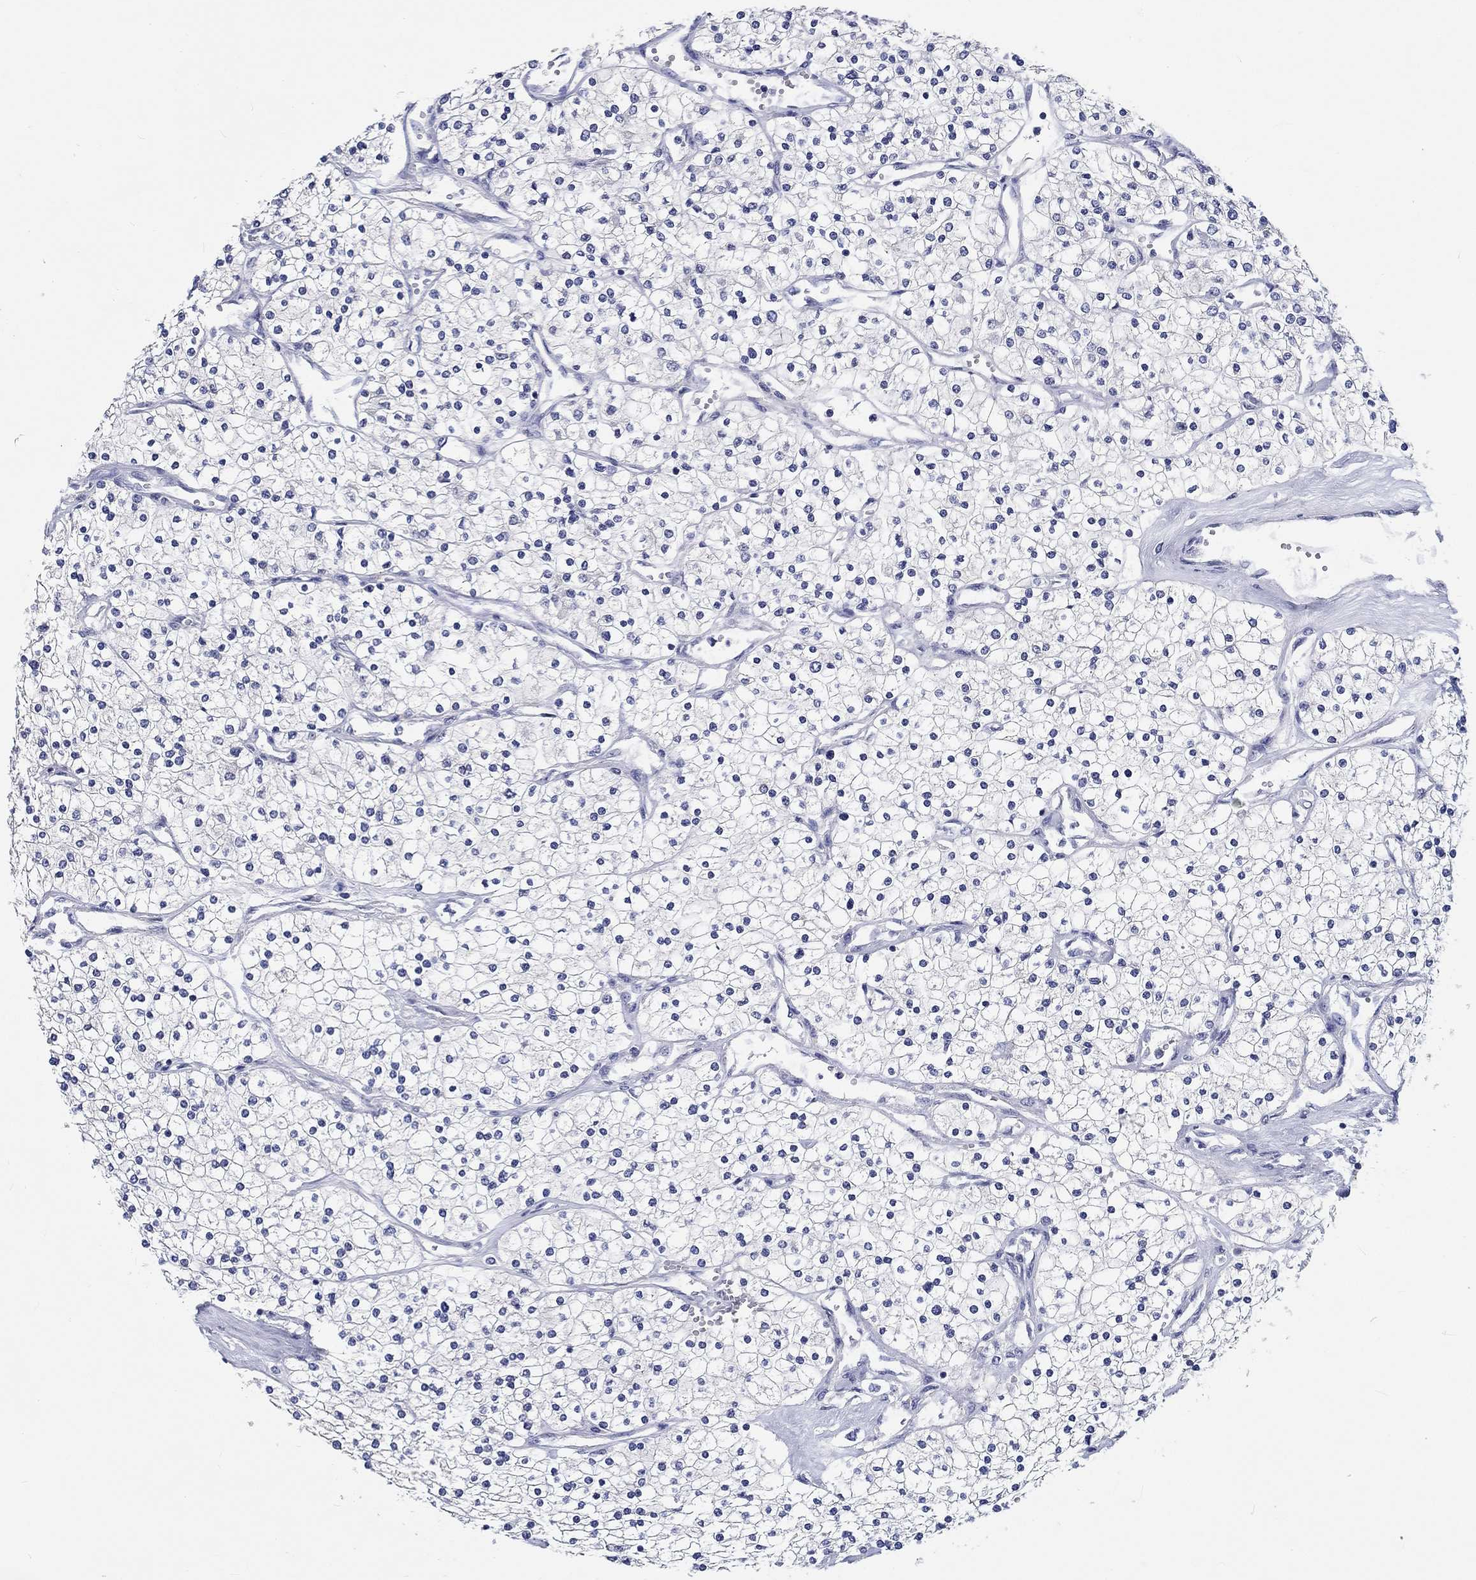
{"staining": {"intensity": "negative", "quantity": "none", "location": "none"}, "tissue": "renal cancer", "cell_type": "Tumor cells", "image_type": "cancer", "snomed": [{"axis": "morphology", "description": "Adenocarcinoma, NOS"}, {"axis": "topography", "description": "Kidney"}], "caption": "Adenocarcinoma (renal) stained for a protein using IHC demonstrates no positivity tumor cells.", "gene": "GRIN1", "patient": {"sex": "male", "age": 80}}